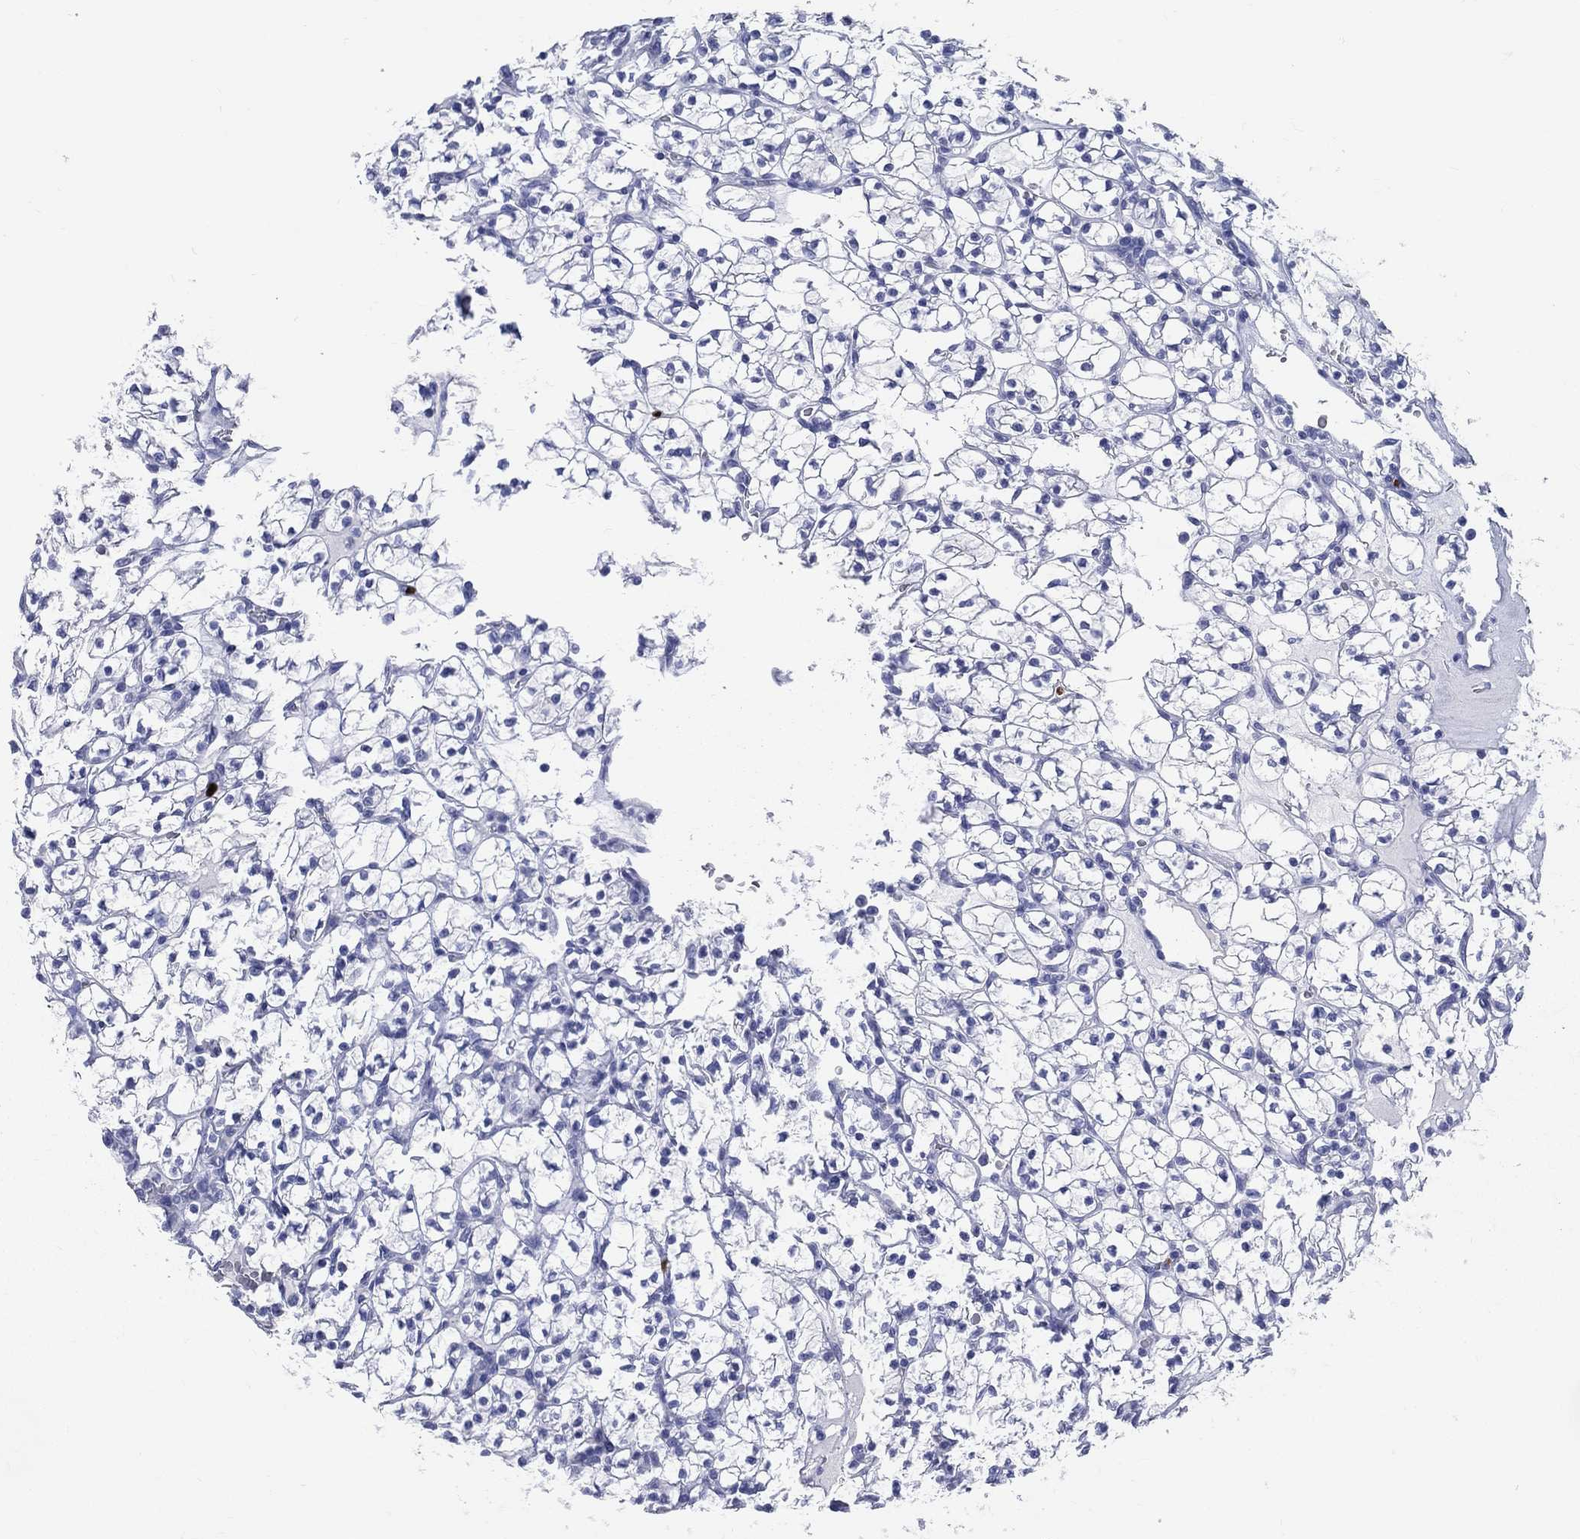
{"staining": {"intensity": "negative", "quantity": "none", "location": "none"}, "tissue": "renal cancer", "cell_type": "Tumor cells", "image_type": "cancer", "snomed": [{"axis": "morphology", "description": "Adenocarcinoma, NOS"}, {"axis": "topography", "description": "Kidney"}], "caption": "An IHC micrograph of renal cancer (adenocarcinoma) is shown. There is no staining in tumor cells of renal cancer (adenocarcinoma).", "gene": "PGLYRP1", "patient": {"sex": "female", "age": 89}}